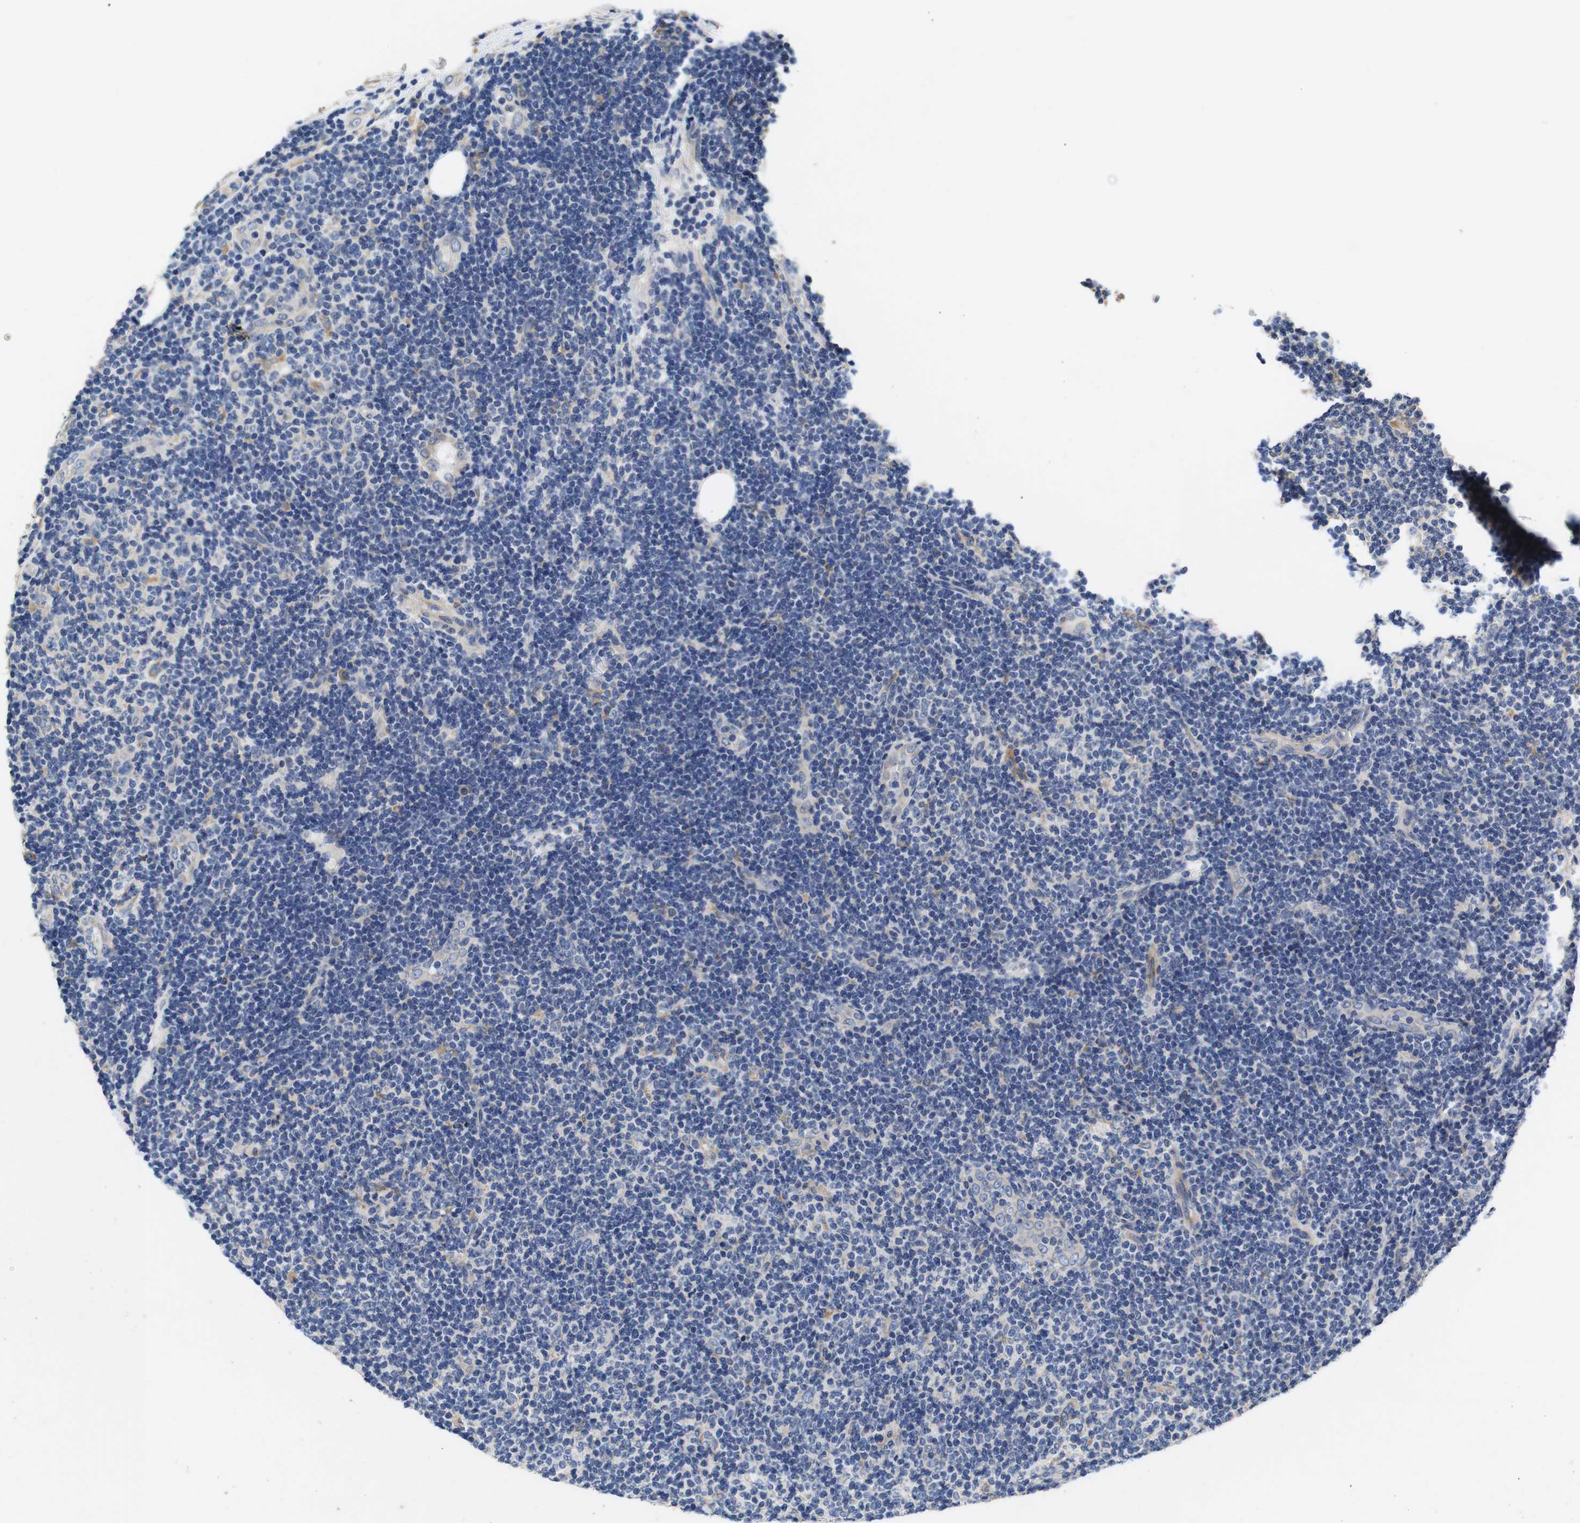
{"staining": {"intensity": "negative", "quantity": "none", "location": "none"}, "tissue": "lymphoma", "cell_type": "Tumor cells", "image_type": "cancer", "snomed": [{"axis": "morphology", "description": "Malignant lymphoma, non-Hodgkin's type, Low grade"}, {"axis": "topography", "description": "Lymph node"}], "caption": "Image shows no protein expression in tumor cells of lymphoma tissue.", "gene": "MARCHF7", "patient": {"sex": "male", "age": 83}}